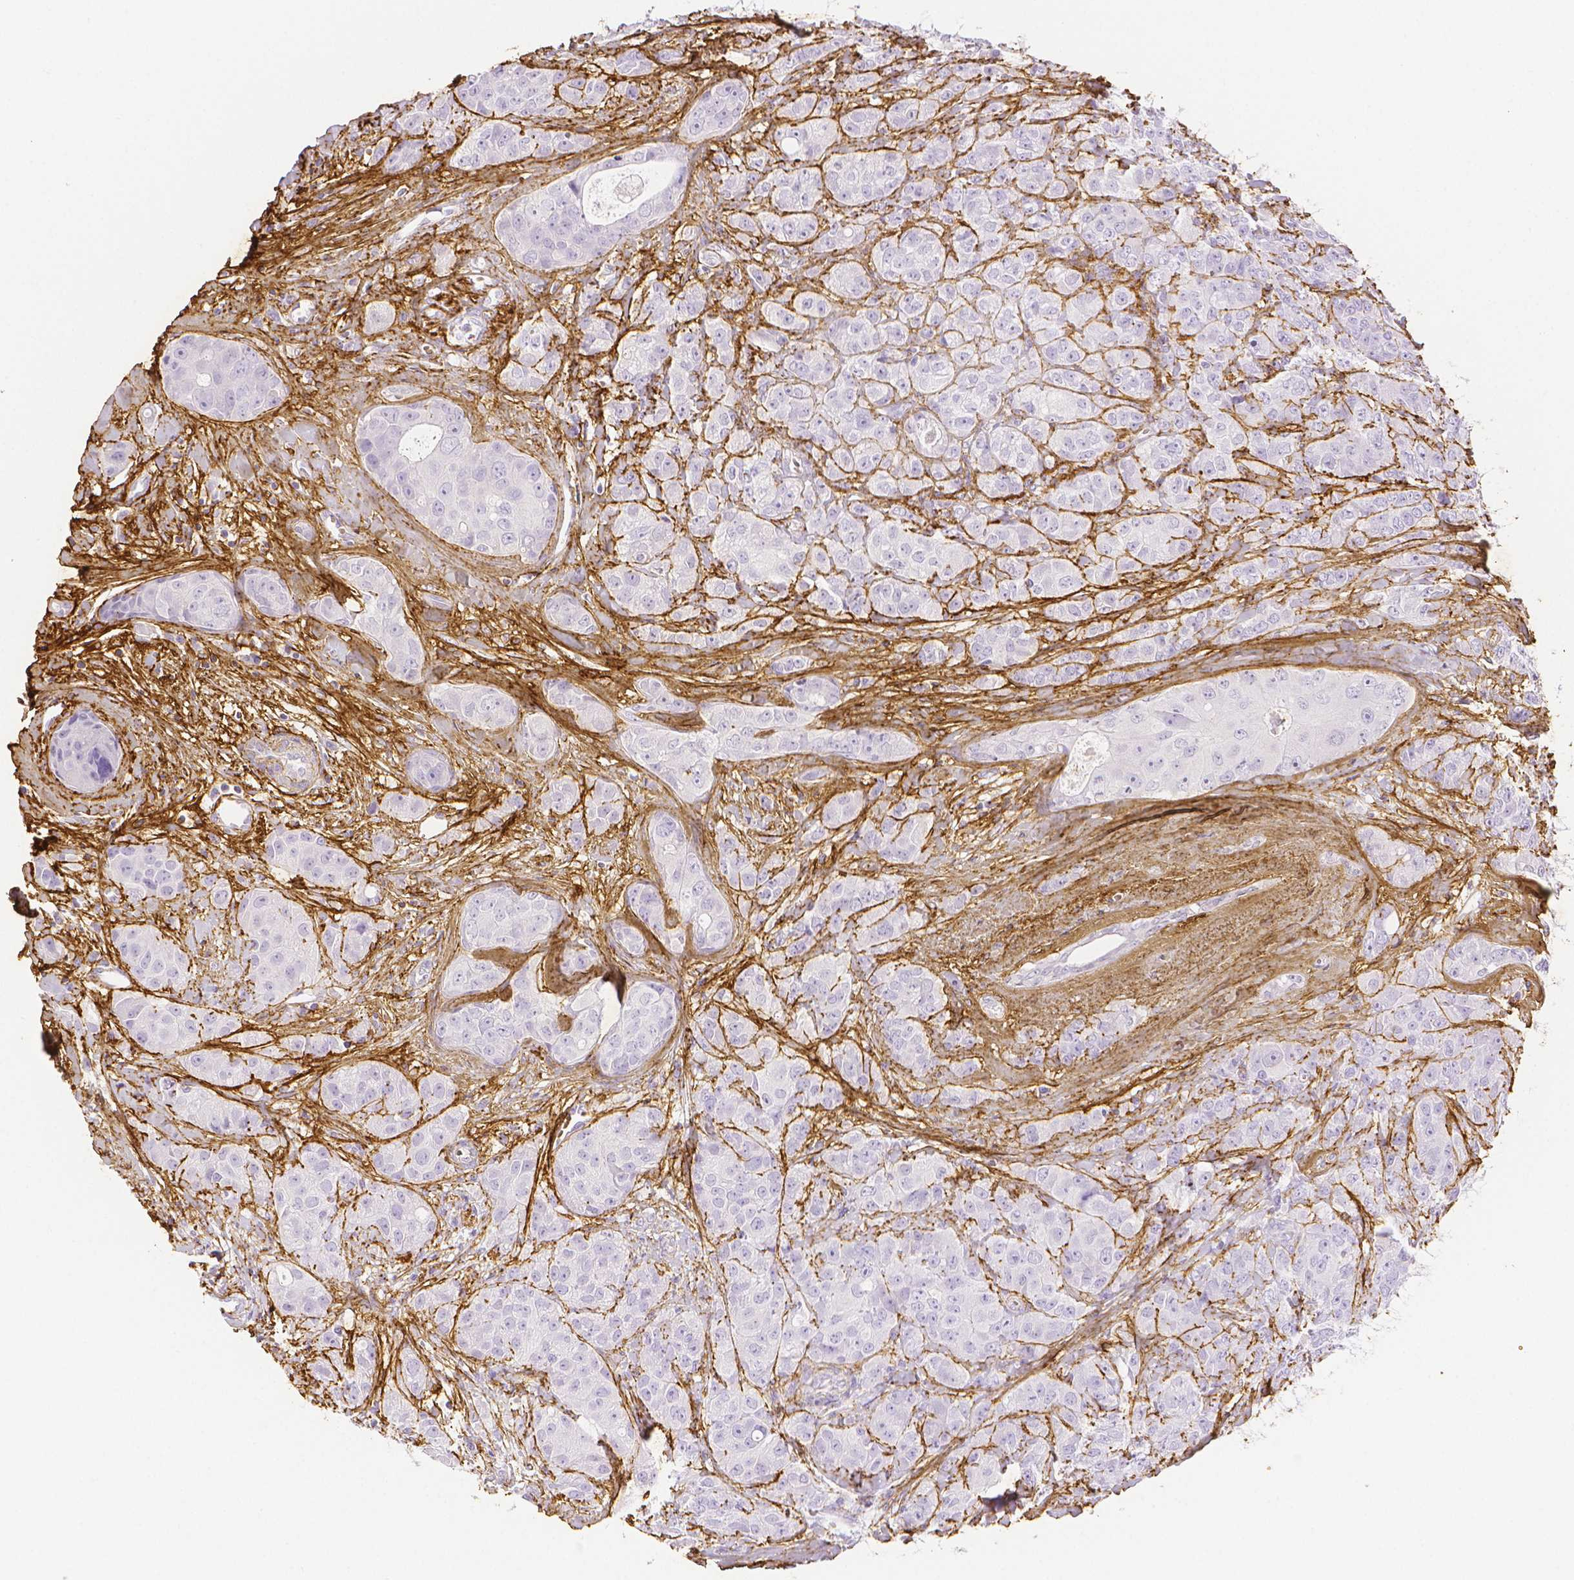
{"staining": {"intensity": "negative", "quantity": "none", "location": "none"}, "tissue": "breast cancer", "cell_type": "Tumor cells", "image_type": "cancer", "snomed": [{"axis": "morphology", "description": "Duct carcinoma"}, {"axis": "topography", "description": "Breast"}], "caption": "The micrograph demonstrates no staining of tumor cells in intraductal carcinoma (breast). The staining was performed using DAB to visualize the protein expression in brown, while the nuclei were stained in blue with hematoxylin (Magnification: 20x).", "gene": "FBN1", "patient": {"sex": "female", "age": 43}}